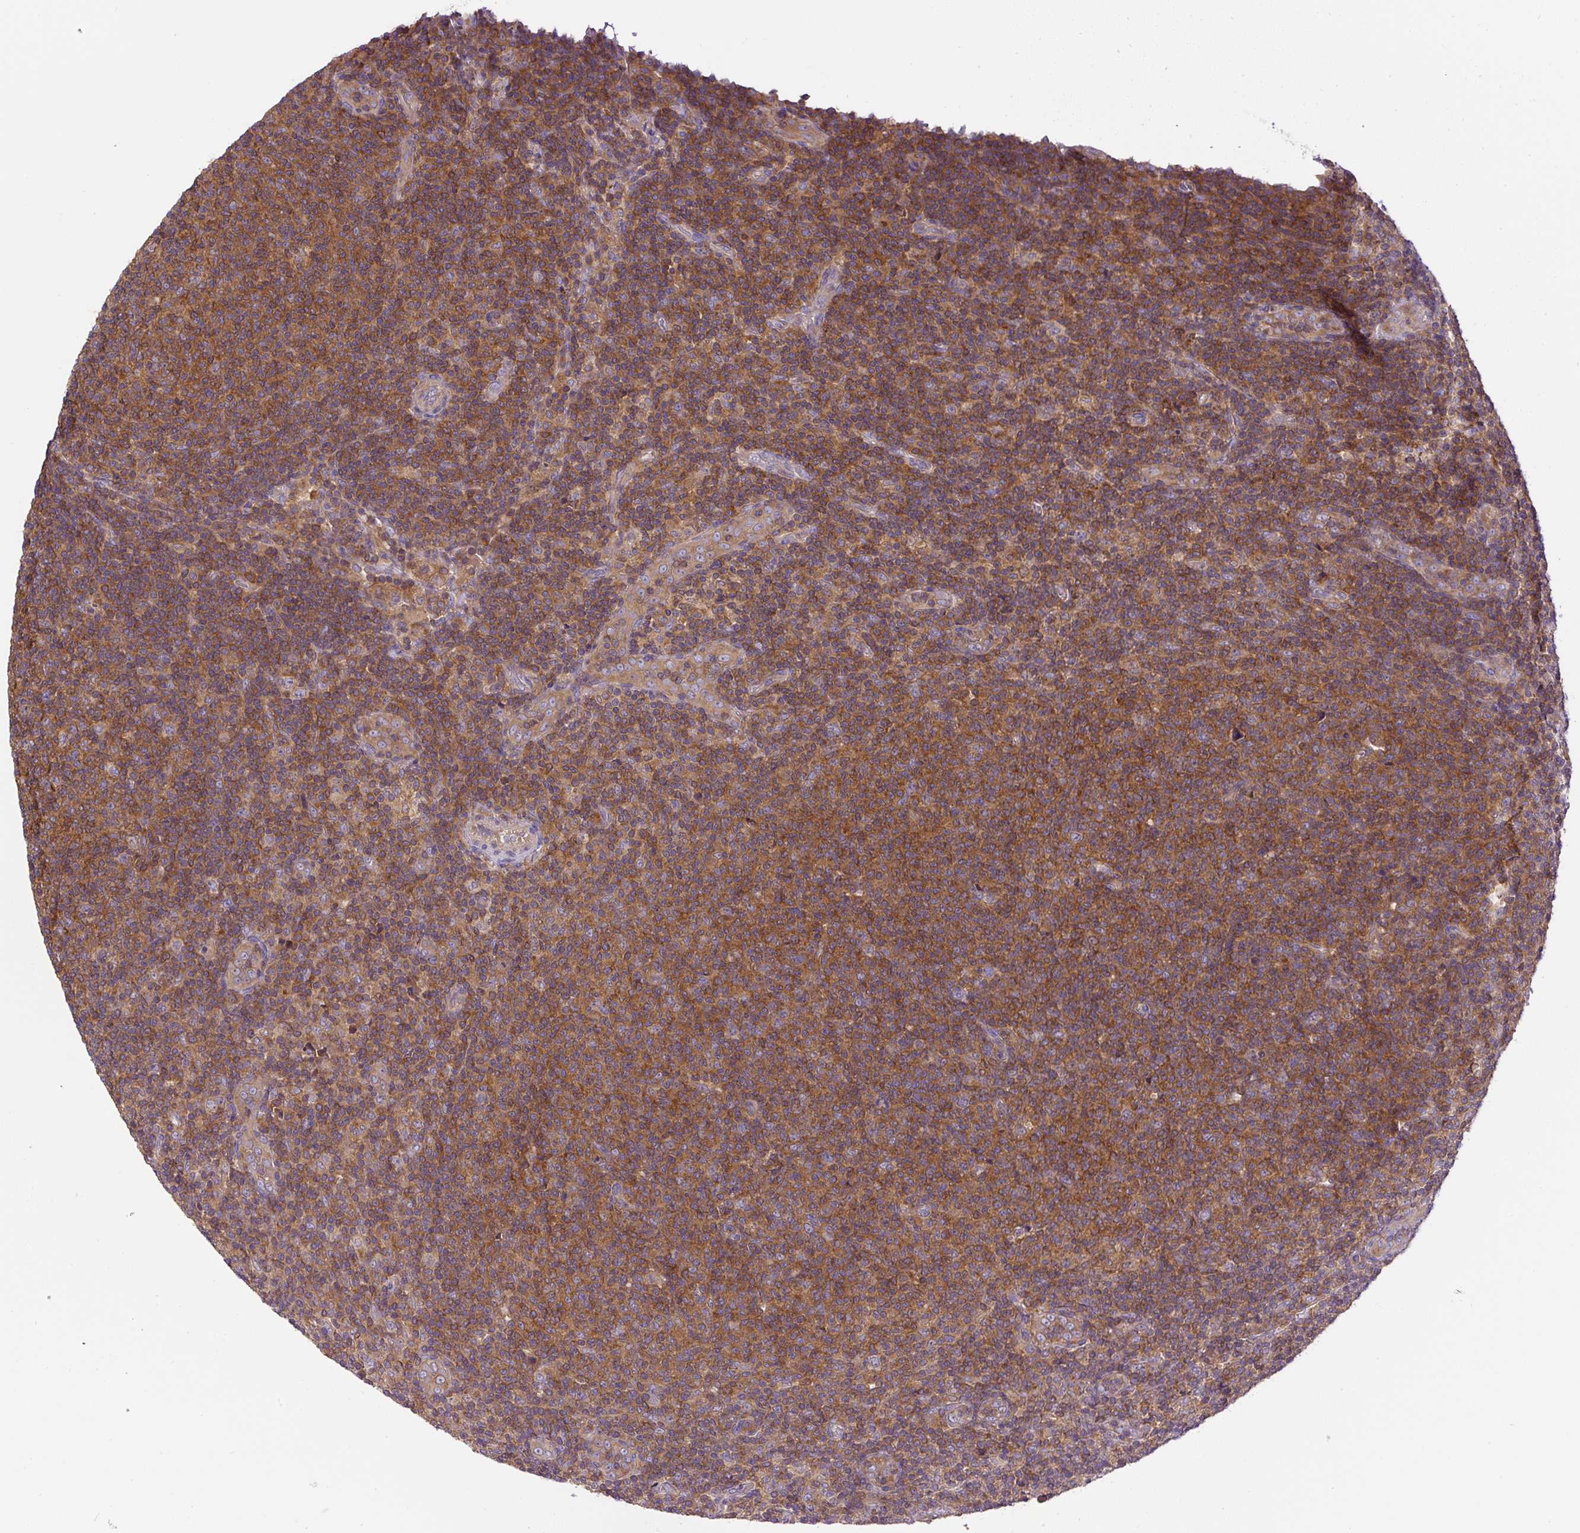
{"staining": {"intensity": "moderate", "quantity": ">75%", "location": "cytoplasmic/membranous"}, "tissue": "lymphoma", "cell_type": "Tumor cells", "image_type": "cancer", "snomed": [{"axis": "morphology", "description": "Malignant lymphoma, non-Hodgkin's type, Low grade"}, {"axis": "topography", "description": "Lymph node"}], "caption": "The immunohistochemical stain highlights moderate cytoplasmic/membranous staining in tumor cells of low-grade malignant lymphoma, non-Hodgkin's type tissue.", "gene": "CCDC28A", "patient": {"sex": "male", "age": 66}}